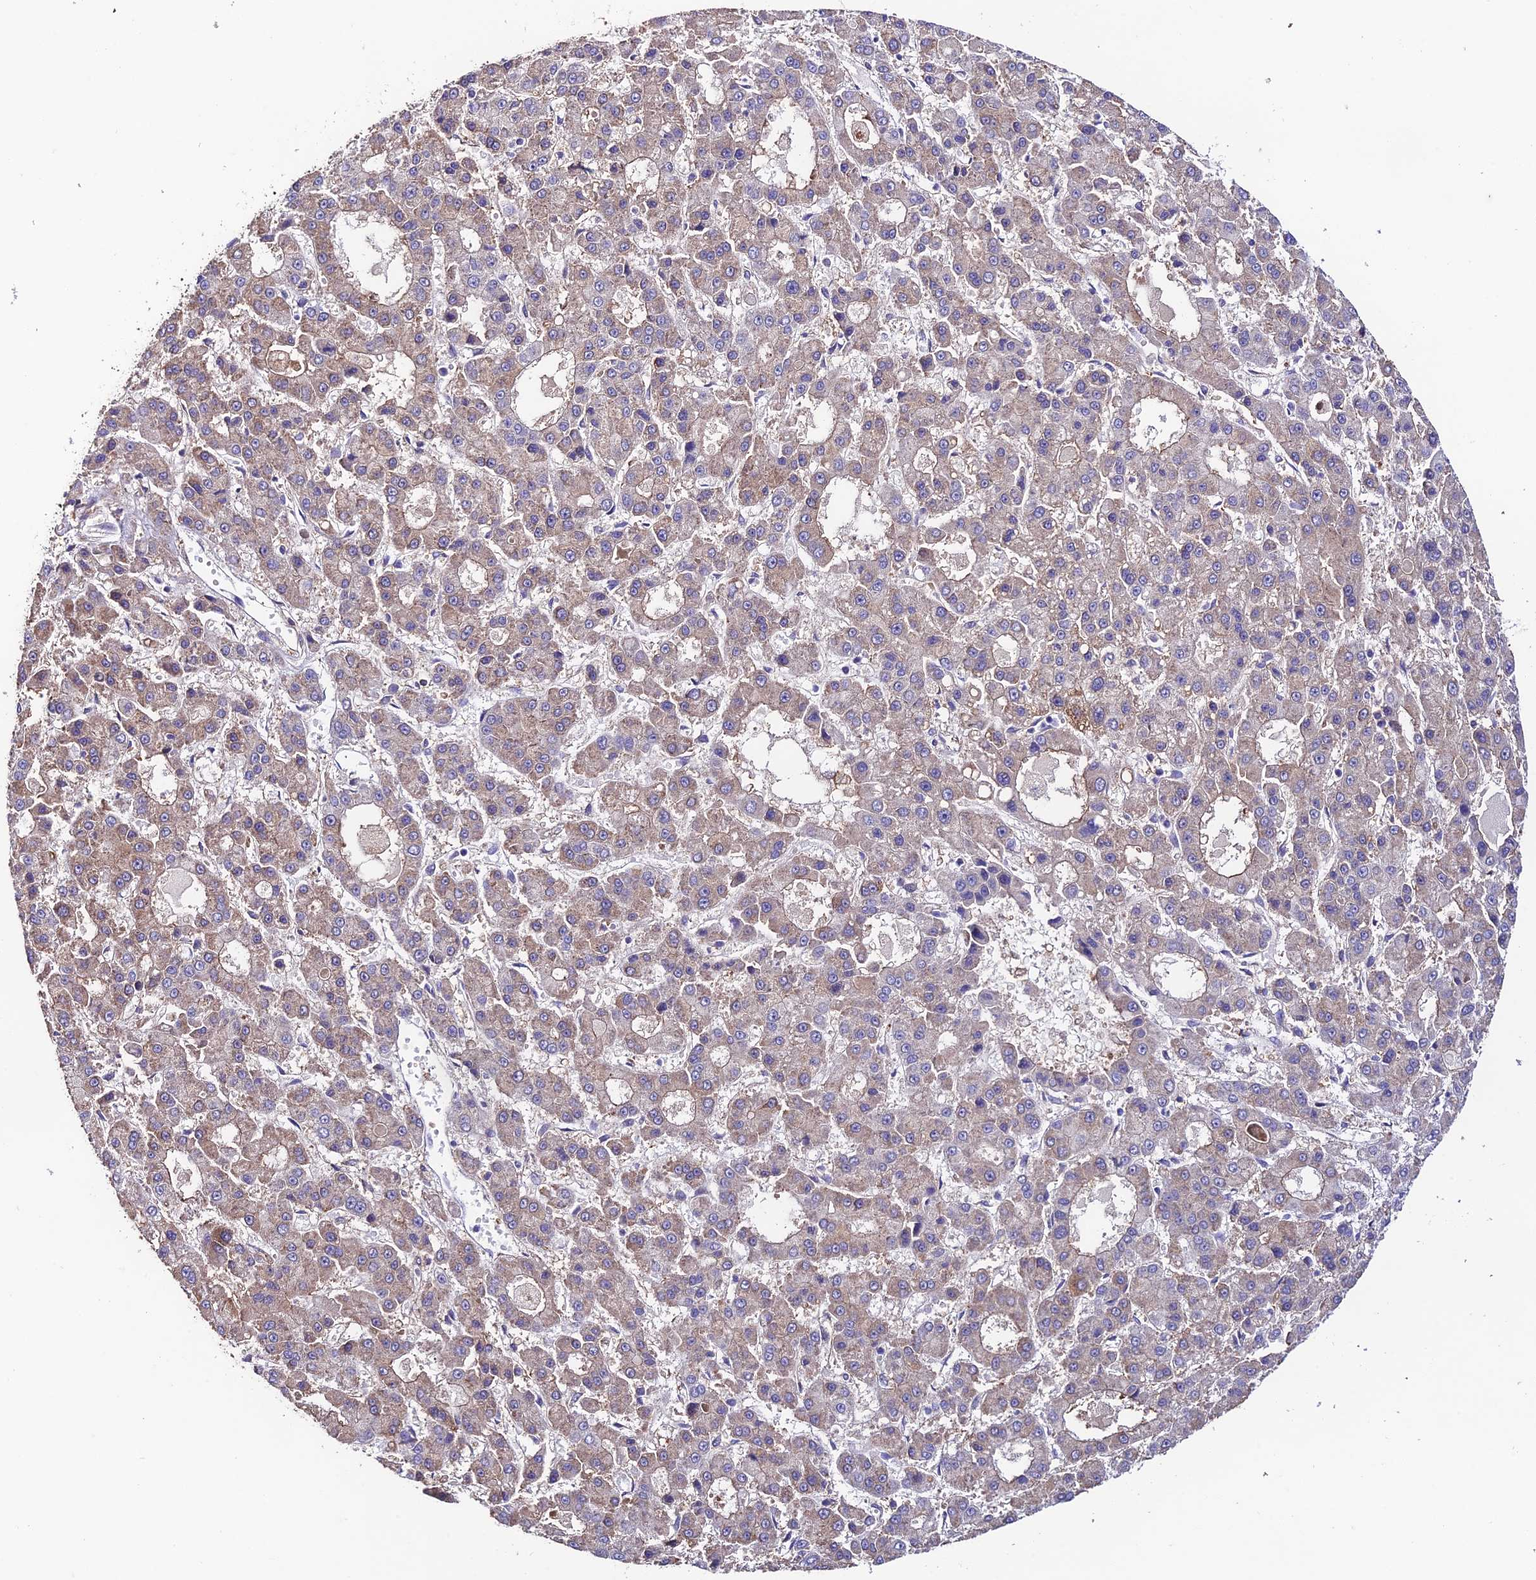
{"staining": {"intensity": "weak", "quantity": "25%-75%", "location": "cytoplasmic/membranous"}, "tissue": "liver cancer", "cell_type": "Tumor cells", "image_type": "cancer", "snomed": [{"axis": "morphology", "description": "Carcinoma, Hepatocellular, NOS"}, {"axis": "topography", "description": "Liver"}], "caption": "Protein staining demonstrates weak cytoplasmic/membranous positivity in about 25%-75% of tumor cells in liver cancer.", "gene": "BRME1", "patient": {"sex": "male", "age": 70}}